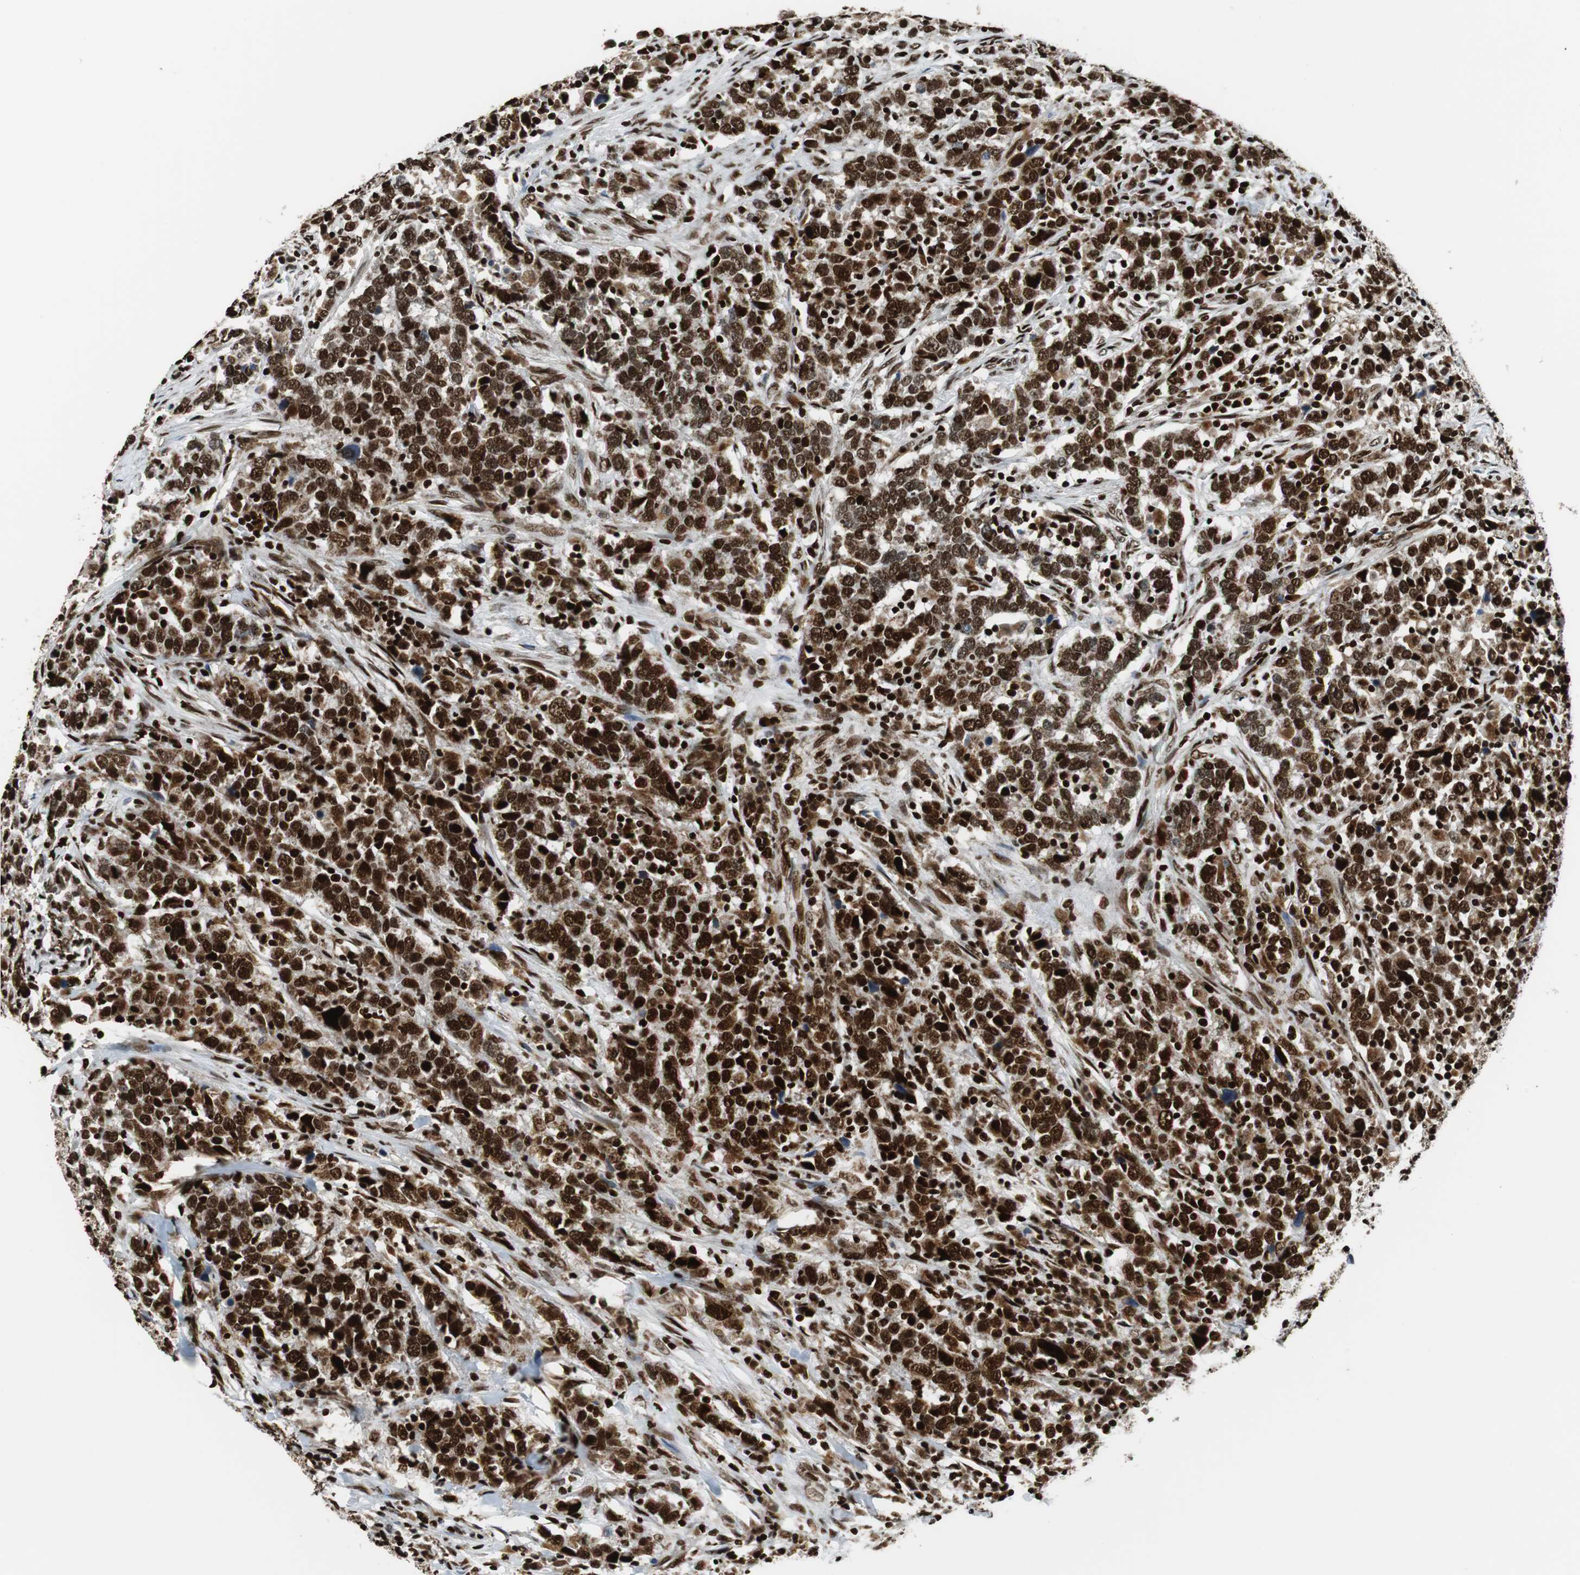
{"staining": {"intensity": "strong", "quantity": ">75%", "location": "nuclear"}, "tissue": "urothelial cancer", "cell_type": "Tumor cells", "image_type": "cancer", "snomed": [{"axis": "morphology", "description": "Urothelial carcinoma, High grade"}, {"axis": "topography", "description": "Urinary bladder"}], "caption": "Protein analysis of urothelial carcinoma (high-grade) tissue shows strong nuclear staining in about >75% of tumor cells. Ihc stains the protein of interest in brown and the nuclei are stained blue.", "gene": "HDAC1", "patient": {"sex": "male", "age": 61}}